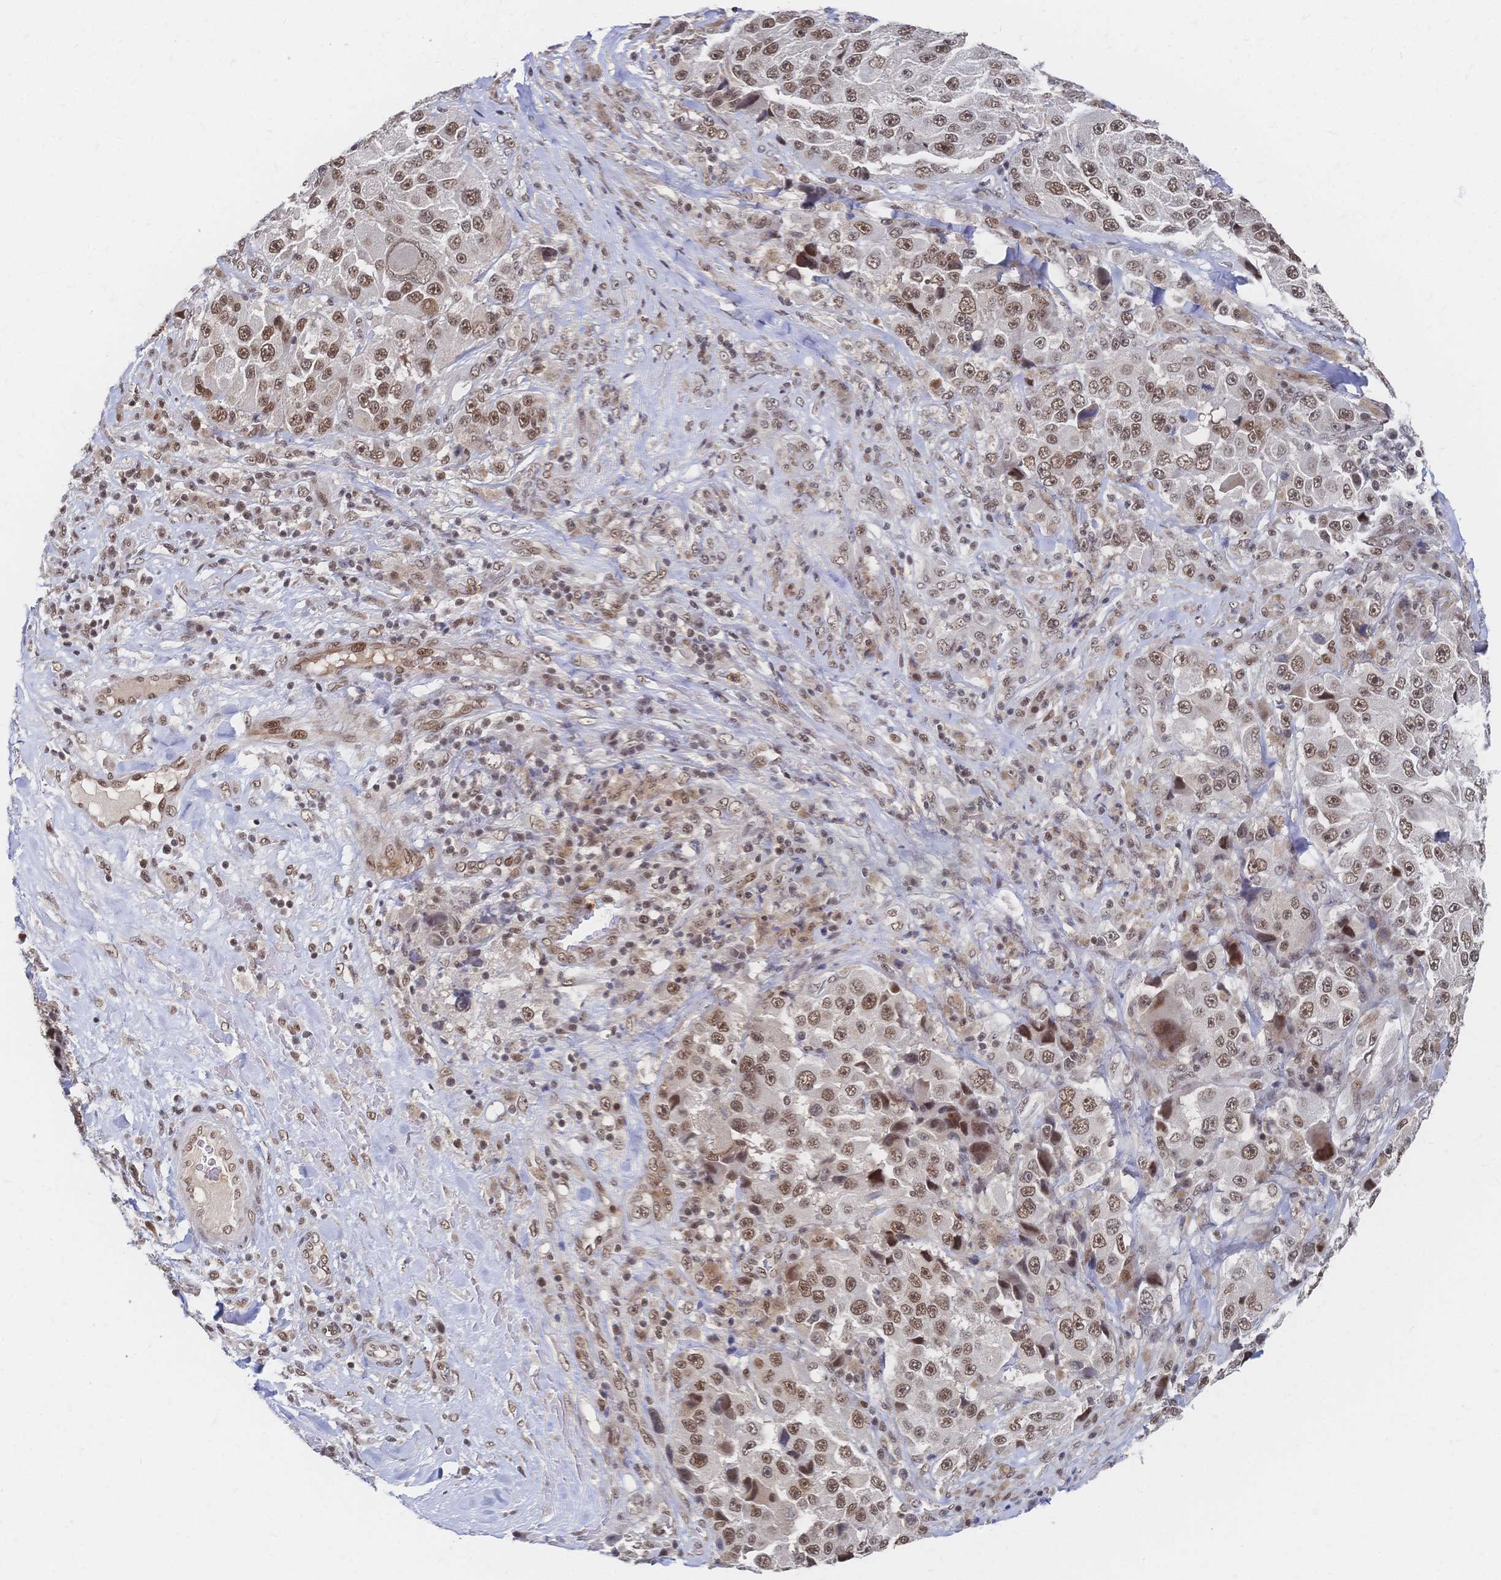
{"staining": {"intensity": "moderate", "quantity": ">75%", "location": "nuclear"}, "tissue": "melanoma", "cell_type": "Tumor cells", "image_type": "cancer", "snomed": [{"axis": "morphology", "description": "Malignant melanoma, Metastatic site"}, {"axis": "topography", "description": "Lymph node"}], "caption": "Malignant melanoma (metastatic site) stained for a protein (brown) reveals moderate nuclear positive positivity in about >75% of tumor cells.", "gene": "NELFA", "patient": {"sex": "male", "age": 62}}